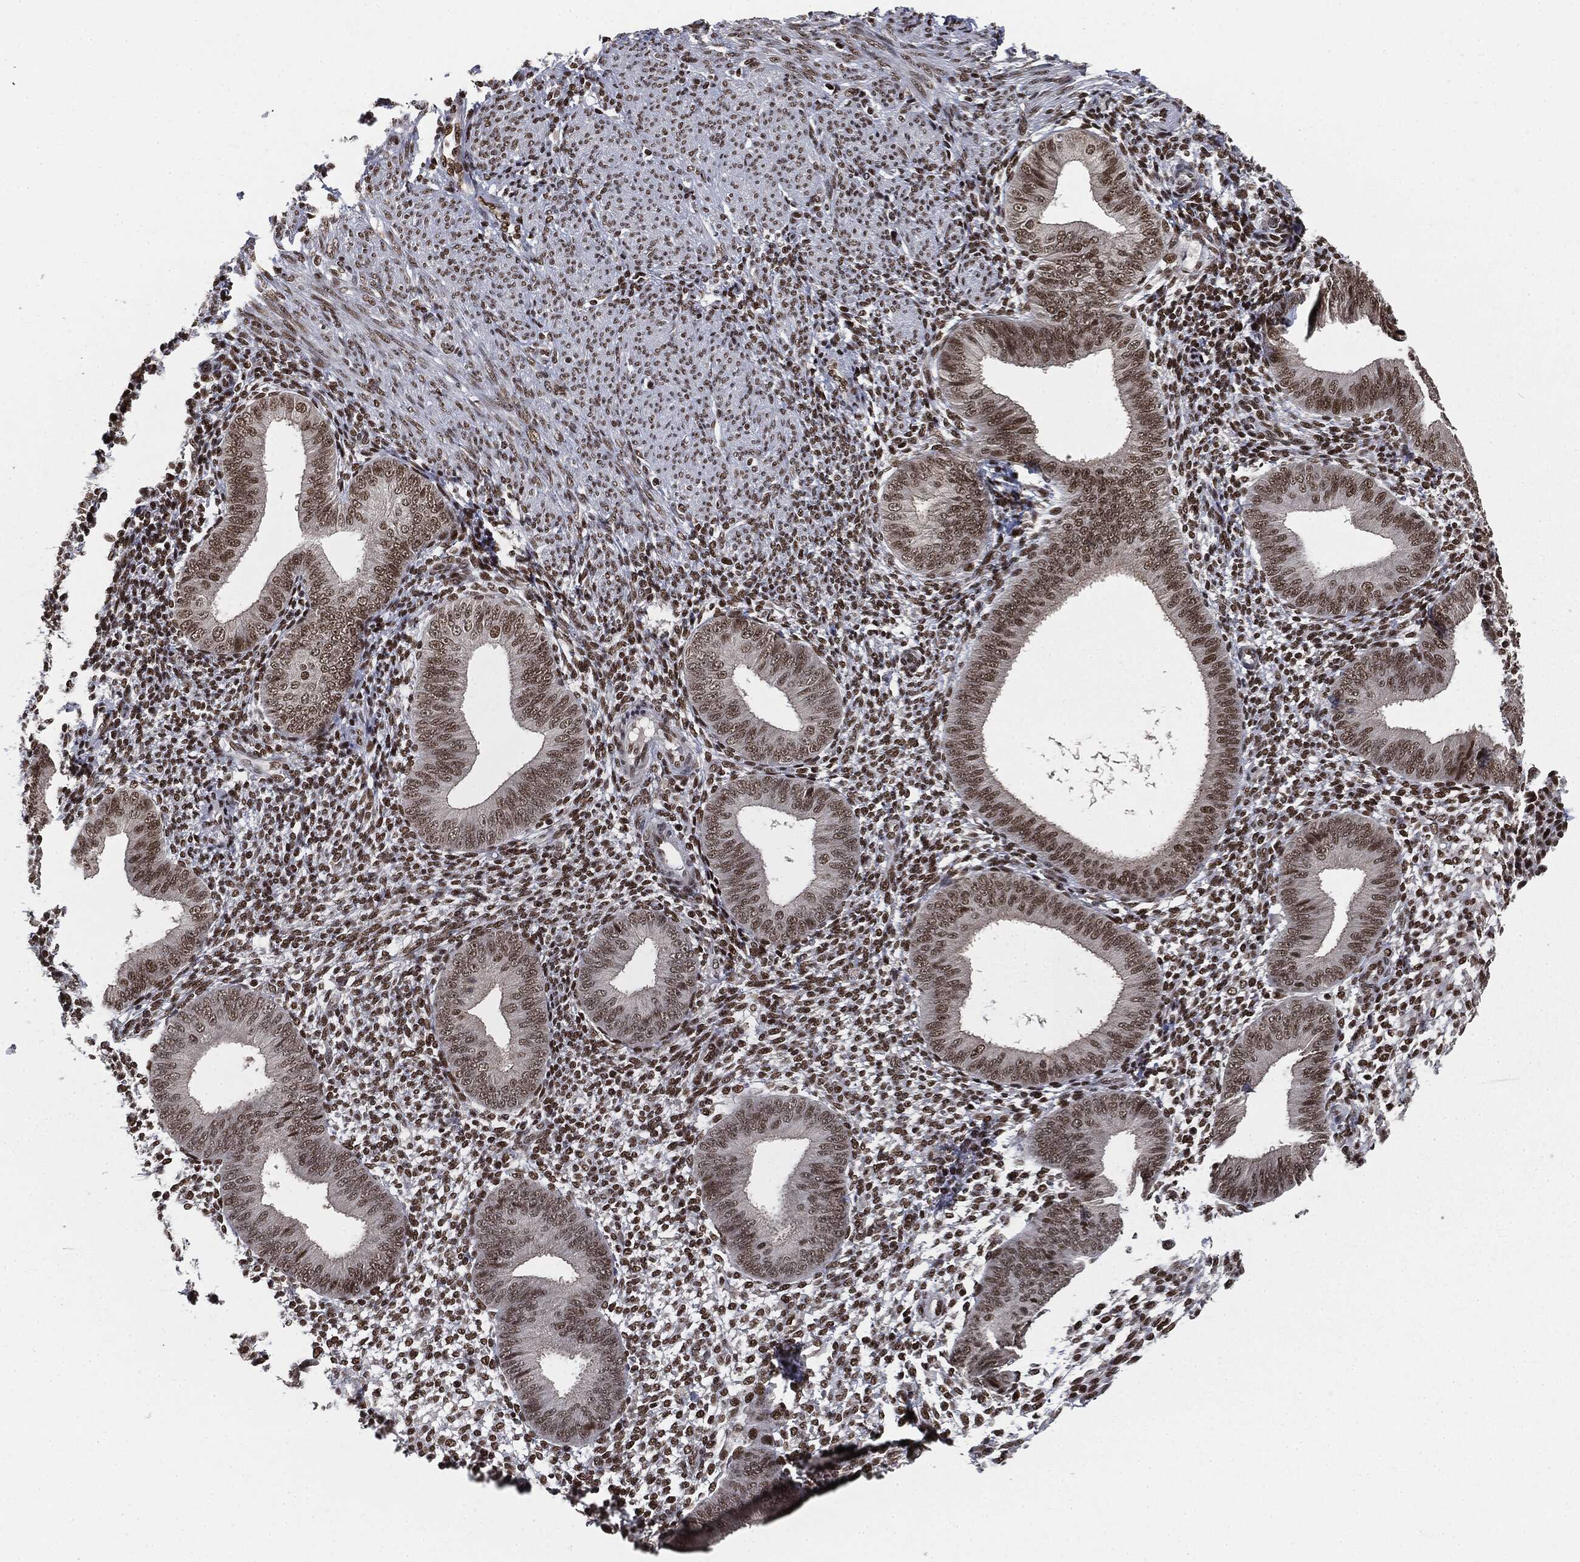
{"staining": {"intensity": "strong", "quantity": ">75%", "location": "nuclear"}, "tissue": "endometrium", "cell_type": "Cells in endometrial stroma", "image_type": "normal", "snomed": [{"axis": "morphology", "description": "Normal tissue, NOS"}, {"axis": "topography", "description": "Endometrium"}], "caption": "This is a micrograph of immunohistochemistry staining of unremarkable endometrium, which shows strong staining in the nuclear of cells in endometrial stroma.", "gene": "DPH2", "patient": {"sex": "female", "age": 39}}